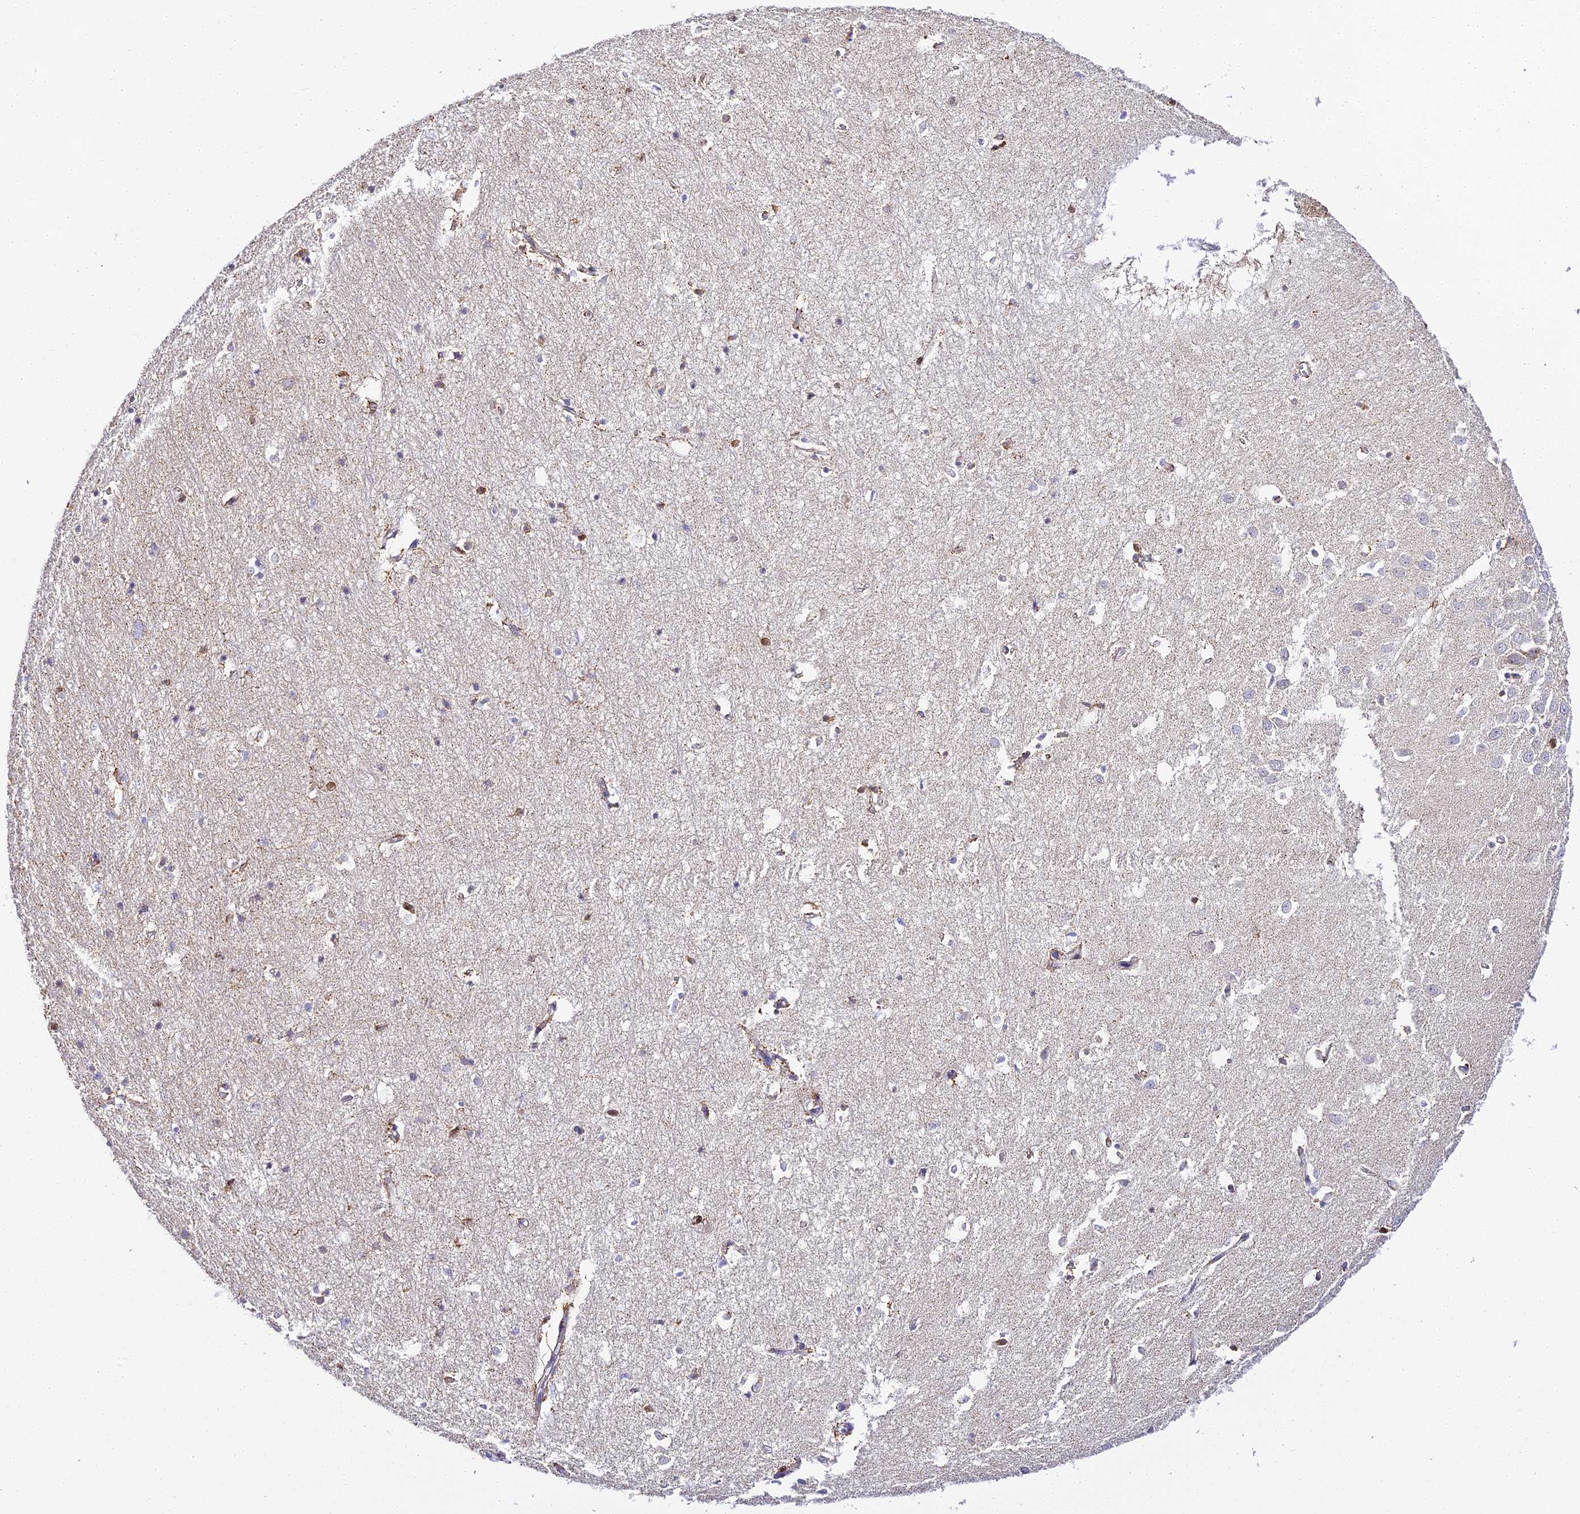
{"staining": {"intensity": "negative", "quantity": "none", "location": "none"}, "tissue": "hippocampus", "cell_type": "Glial cells", "image_type": "normal", "snomed": [{"axis": "morphology", "description": "Normal tissue, NOS"}, {"axis": "topography", "description": "Hippocampus"}], "caption": "Immunohistochemistry (IHC) image of benign hippocampus stained for a protein (brown), which displays no staining in glial cells.", "gene": "SERP1", "patient": {"sex": "female", "age": 64}}